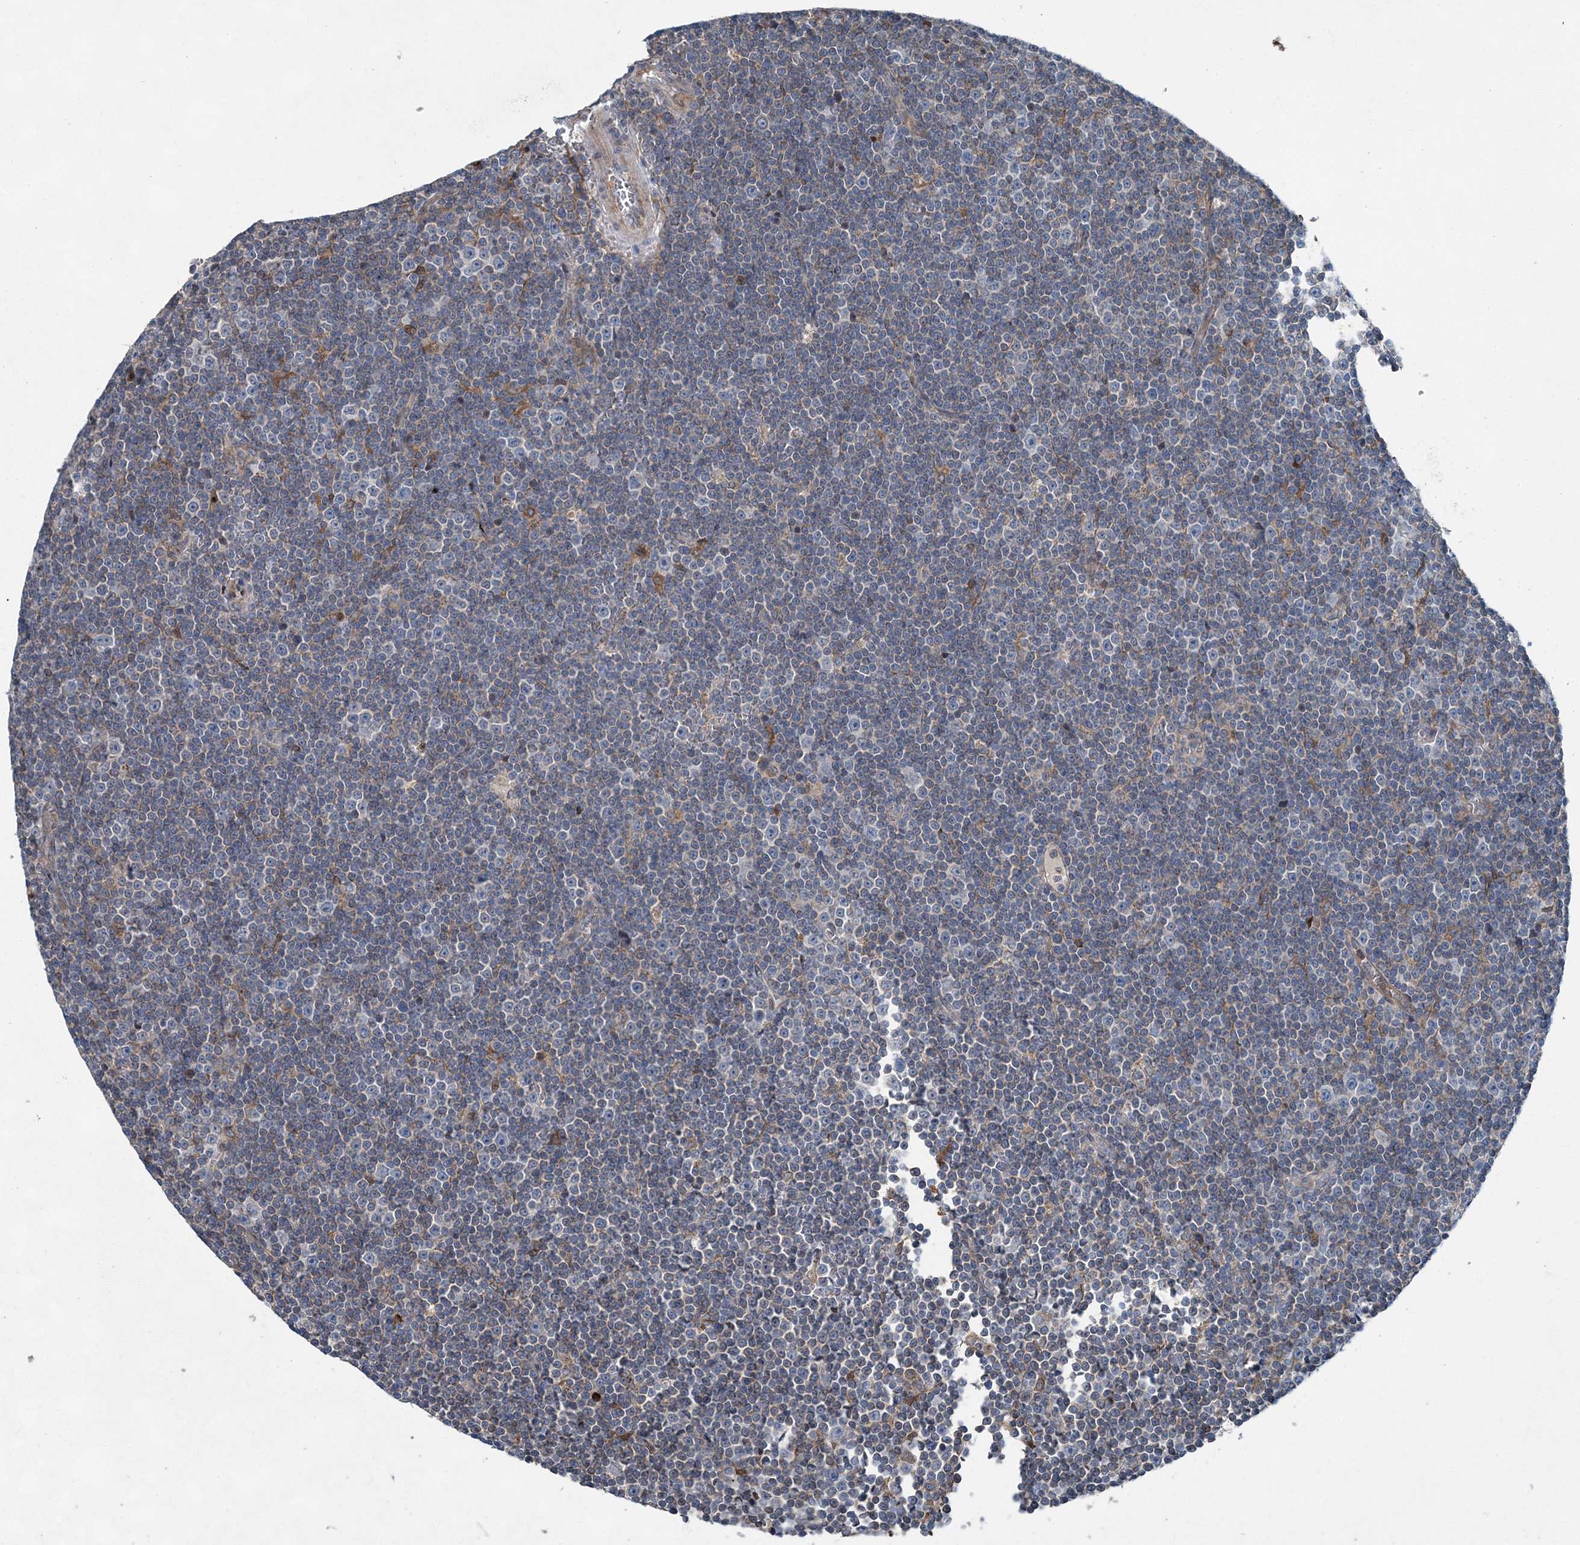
{"staining": {"intensity": "negative", "quantity": "none", "location": "none"}, "tissue": "lymphoma", "cell_type": "Tumor cells", "image_type": "cancer", "snomed": [{"axis": "morphology", "description": "Malignant lymphoma, non-Hodgkin's type, Low grade"}, {"axis": "topography", "description": "Lymph node"}], "caption": "Low-grade malignant lymphoma, non-Hodgkin's type was stained to show a protein in brown. There is no significant positivity in tumor cells.", "gene": "SPOPL", "patient": {"sex": "female", "age": 67}}